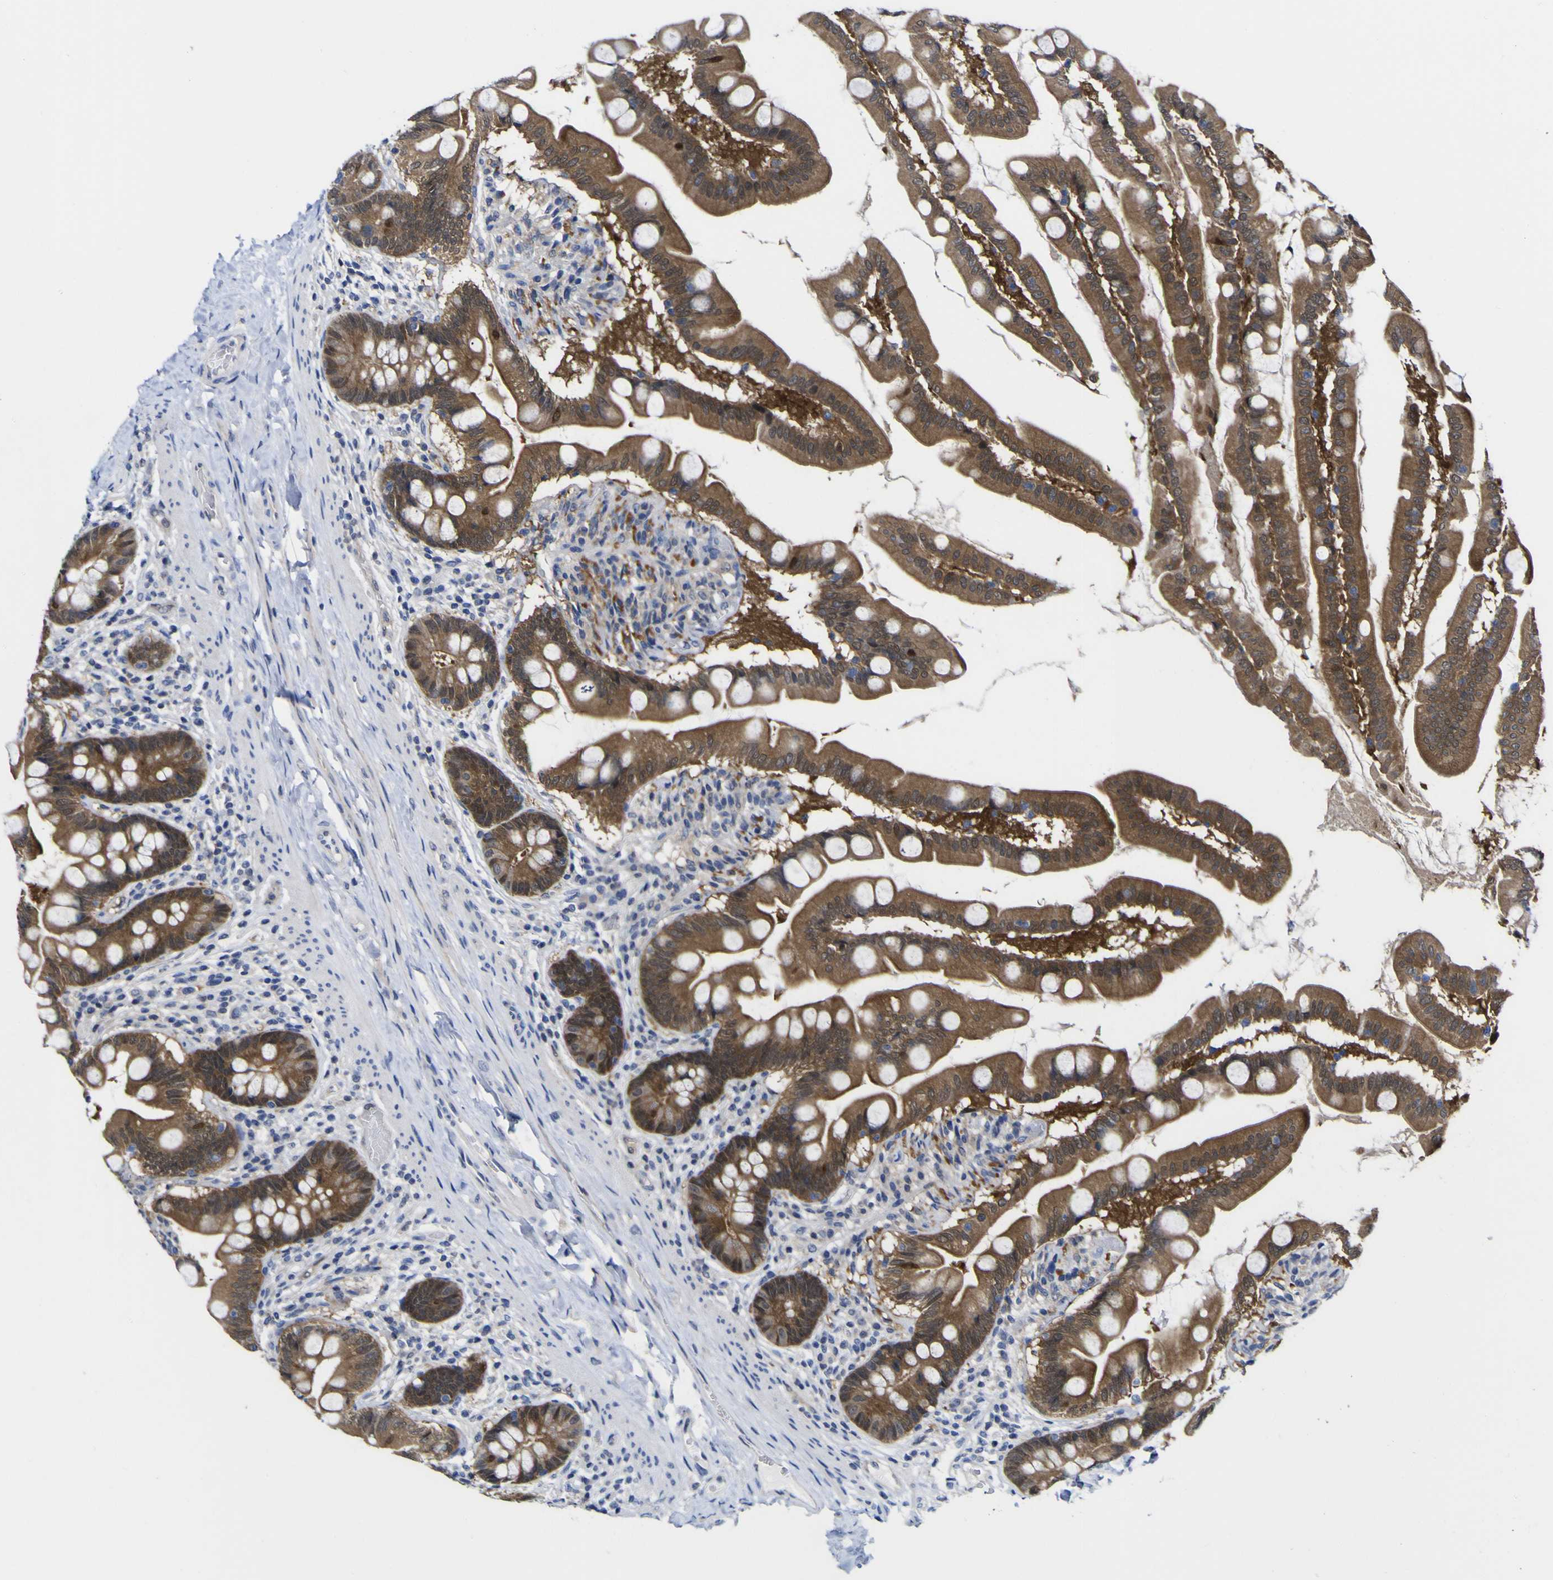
{"staining": {"intensity": "strong", "quantity": ">75%", "location": "cytoplasmic/membranous"}, "tissue": "small intestine", "cell_type": "Glandular cells", "image_type": "normal", "snomed": [{"axis": "morphology", "description": "Normal tissue, NOS"}, {"axis": "topography", "description": "Small intestine"}], "caption": "Glandular cells reveal strong cytoplasmic/membranous expression in approximately >75% of cells in benign small intestine.", "gene": "CASP6", "patient": {"sex": "female", "age": 56}}